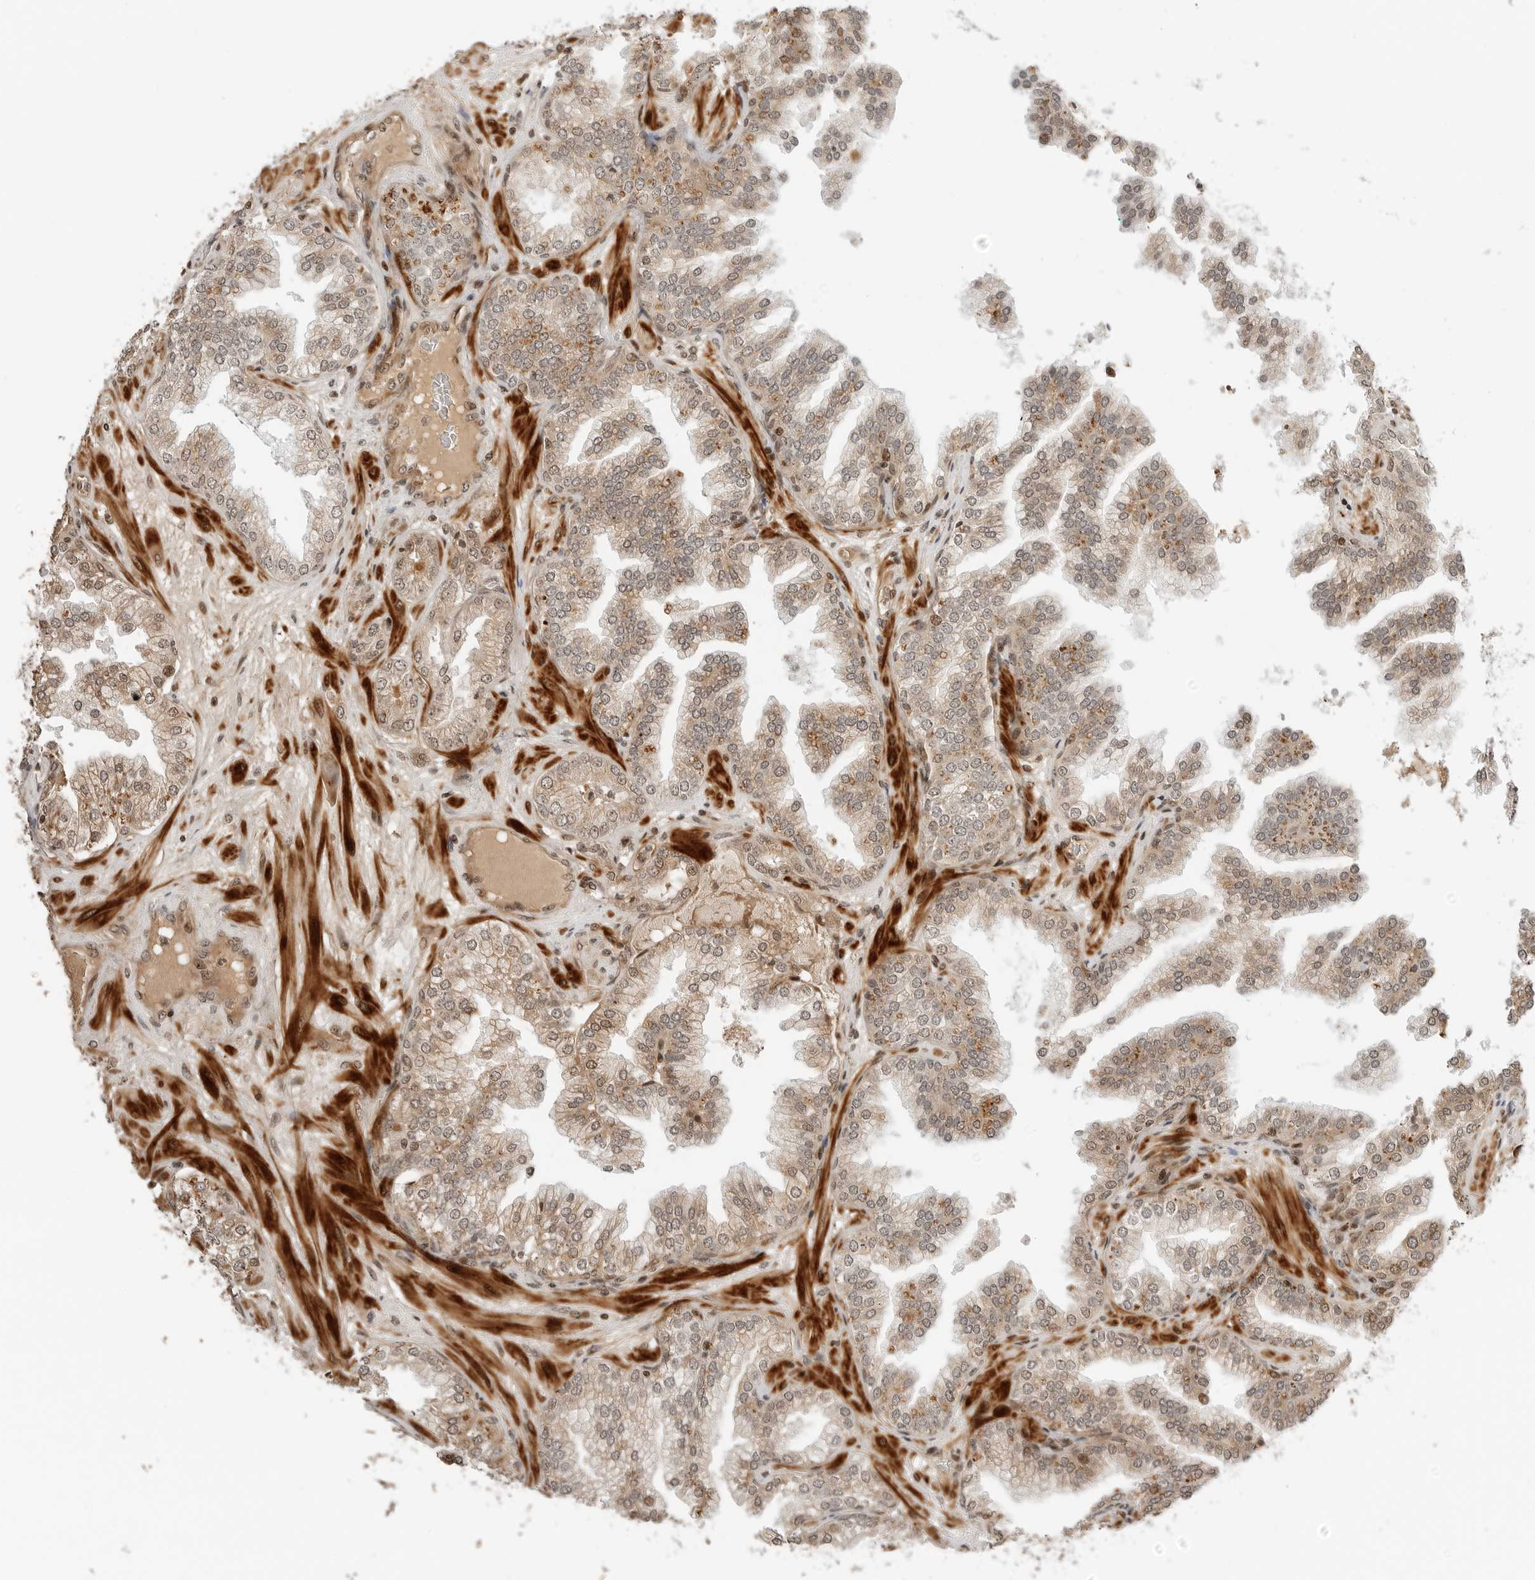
{"staining": {"intensity": "moderate", "quantity": ">75%", "location": "cytoplasmic/membranous,nuclear"}, "tissue": "prostate cancer", "cell_type": "Tumor cells", "image_type": "cancer", "snomed": [{"axis": "morphology", "description": "Adenocarcinoma, High grade"}, {"axis": "topography", "description": "Prostate"}], "caption": "Immunohistochemistry photomicrograph of human adenocarcinoma (high-grade) (prostate) stained for a protein (brown), which demonstrates medium levels of moderate cytoplasmic/membranous and nuclear staining in approximately >75% of tumor cells.", "gene": "GEM", "patient": {"sex": "male", "age": 58}}